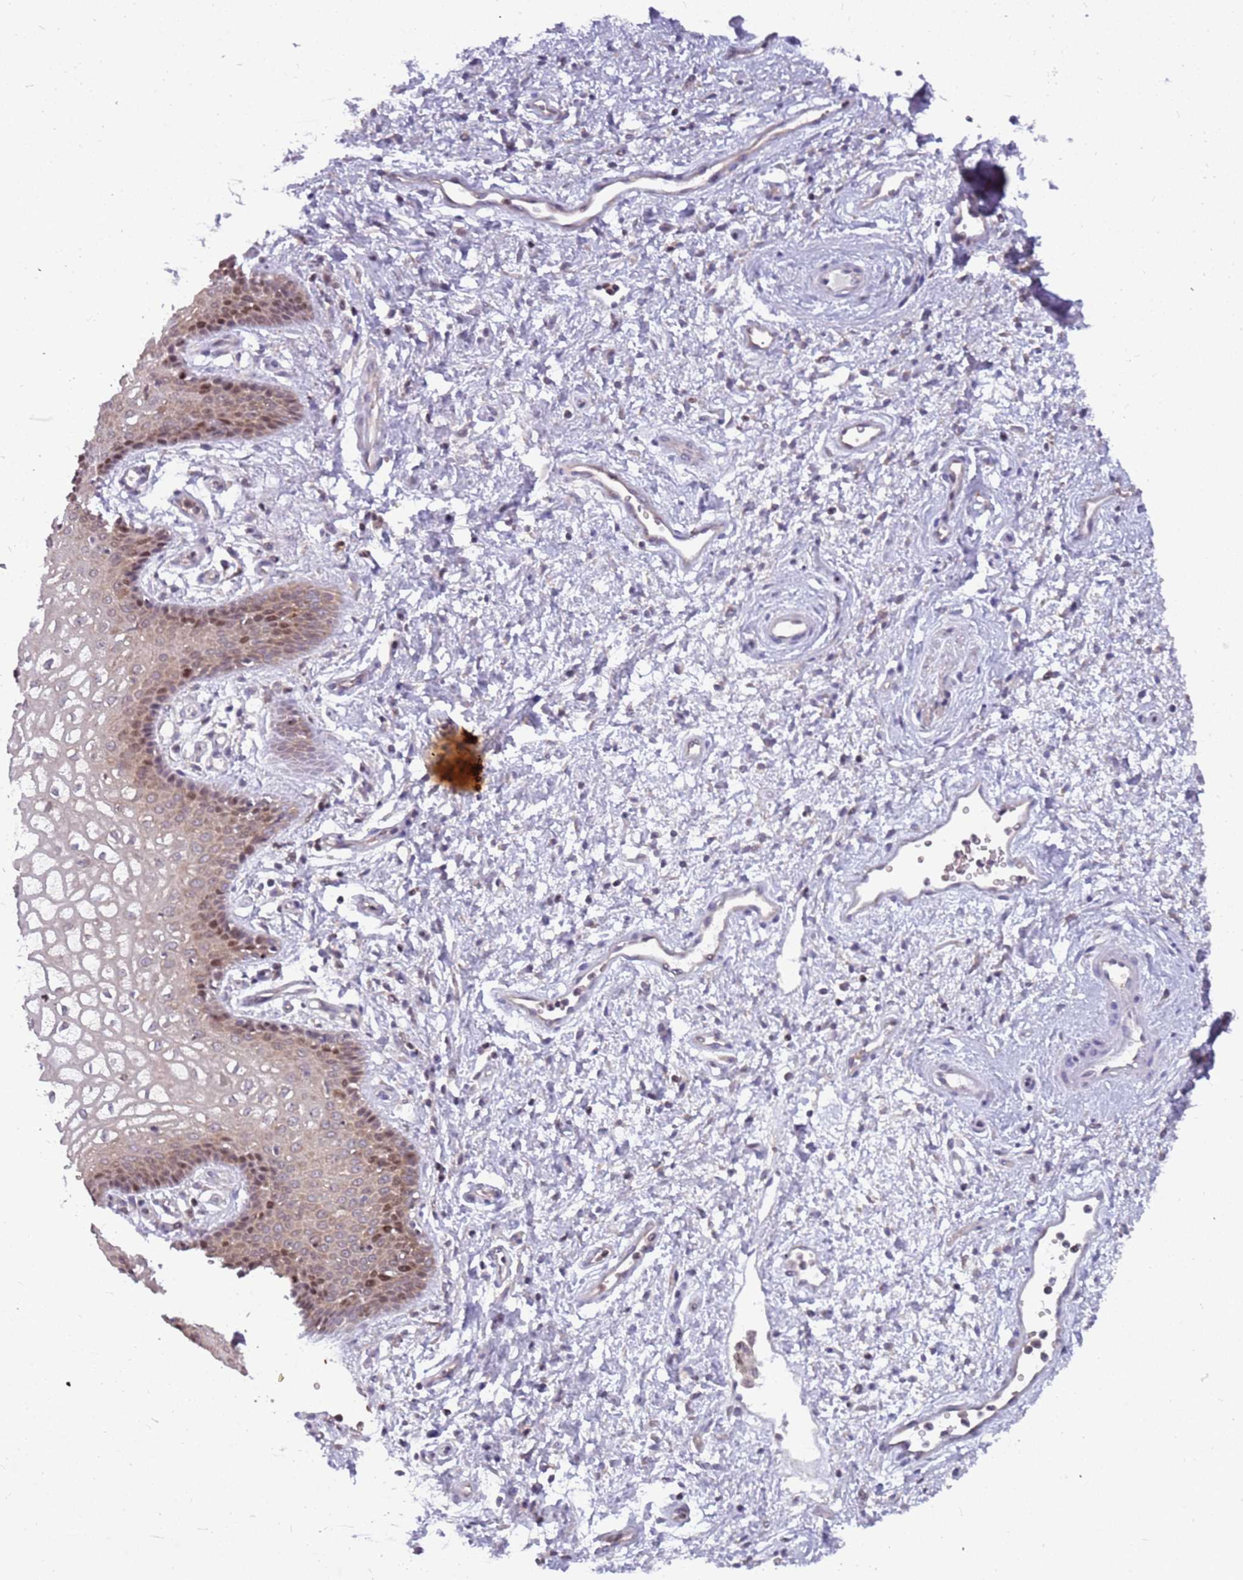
{"staining": {"intensity": "moderate", "quantity": "<25%", "location": "cytoplasmic/membranous,nuclear"}, "tissue": "vagina", "cell_type": "Squamous epithelial cells", "image_type": "normal", "snomed": [{"axis": "morphology", "description": "Normal tissue, NOS"}, {"axis": "topography", "description": "Vagina"}], "caption": "Vagina stained with DAB immunohistochemistry displays low levels of moderate cytoplasmic/membranous,nuclear staining in approximately <25% of squamous epithelial cells. (Stains: DAB in brown, nuclei in blue, Microscopy: brightfield microscopy at high magnification).", "gene": "ARHGEF35", "patient": {"sex": "female", "age": 34}}